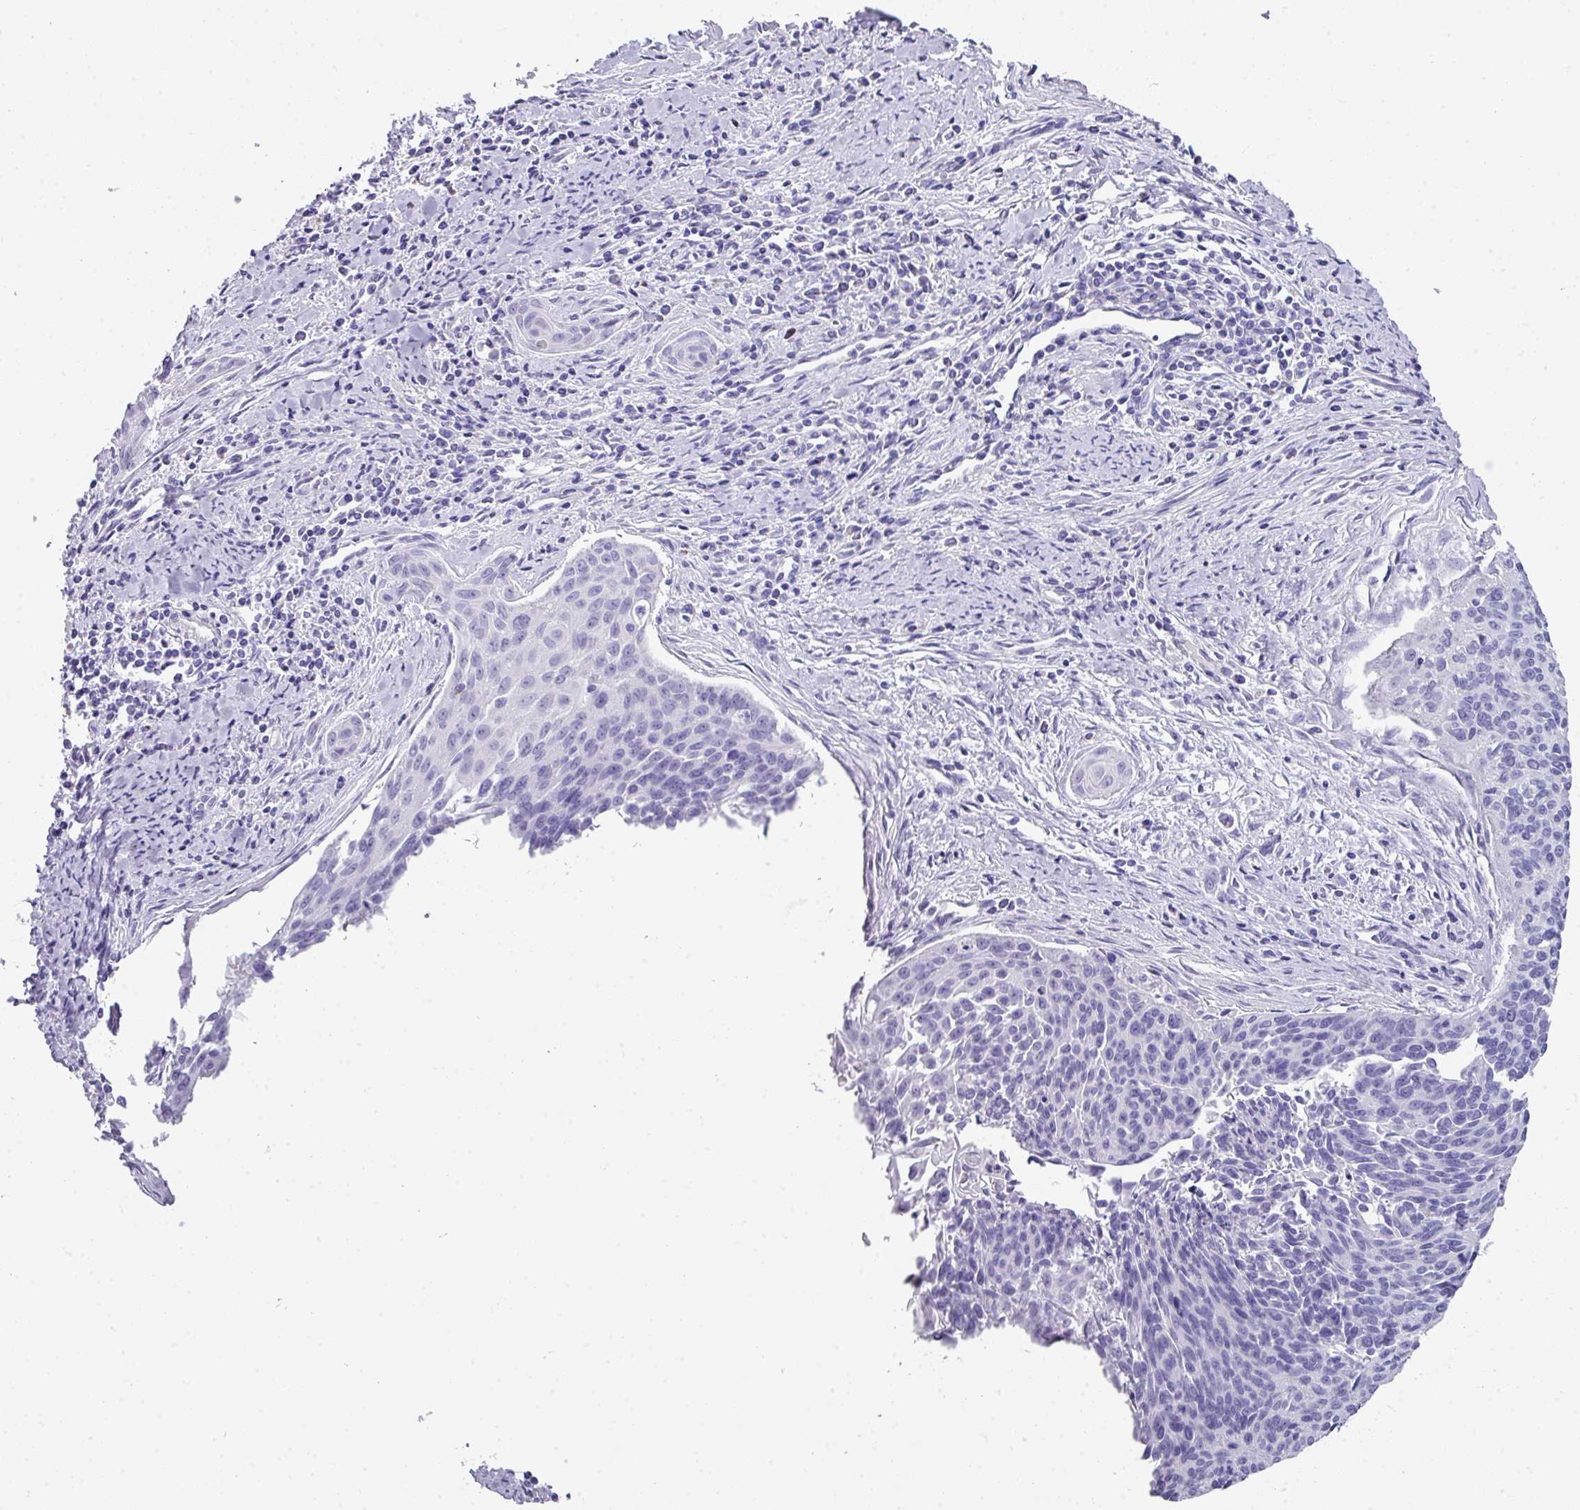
{"staining": {"intensity": "negative", "quantity": "none", "location": "none"}, "tissue": "cervical cancer", "cell_type": "Tumor cells", "image_type": "cancer", "snomed": [{"axis": "morphology", "description": "Squamous cell carcinoma, NOS"}, {"axis": "topography", "description": "Cervix"}], "caption": "A histopathology image of human cervical squamous cell carcinoma is negative for staining in tumor cells. (Immunohistochemistry, brightfield microscopy, high magnification).", "gene": "ZNF568", "patient": {"sex": "female", "age": 55}}